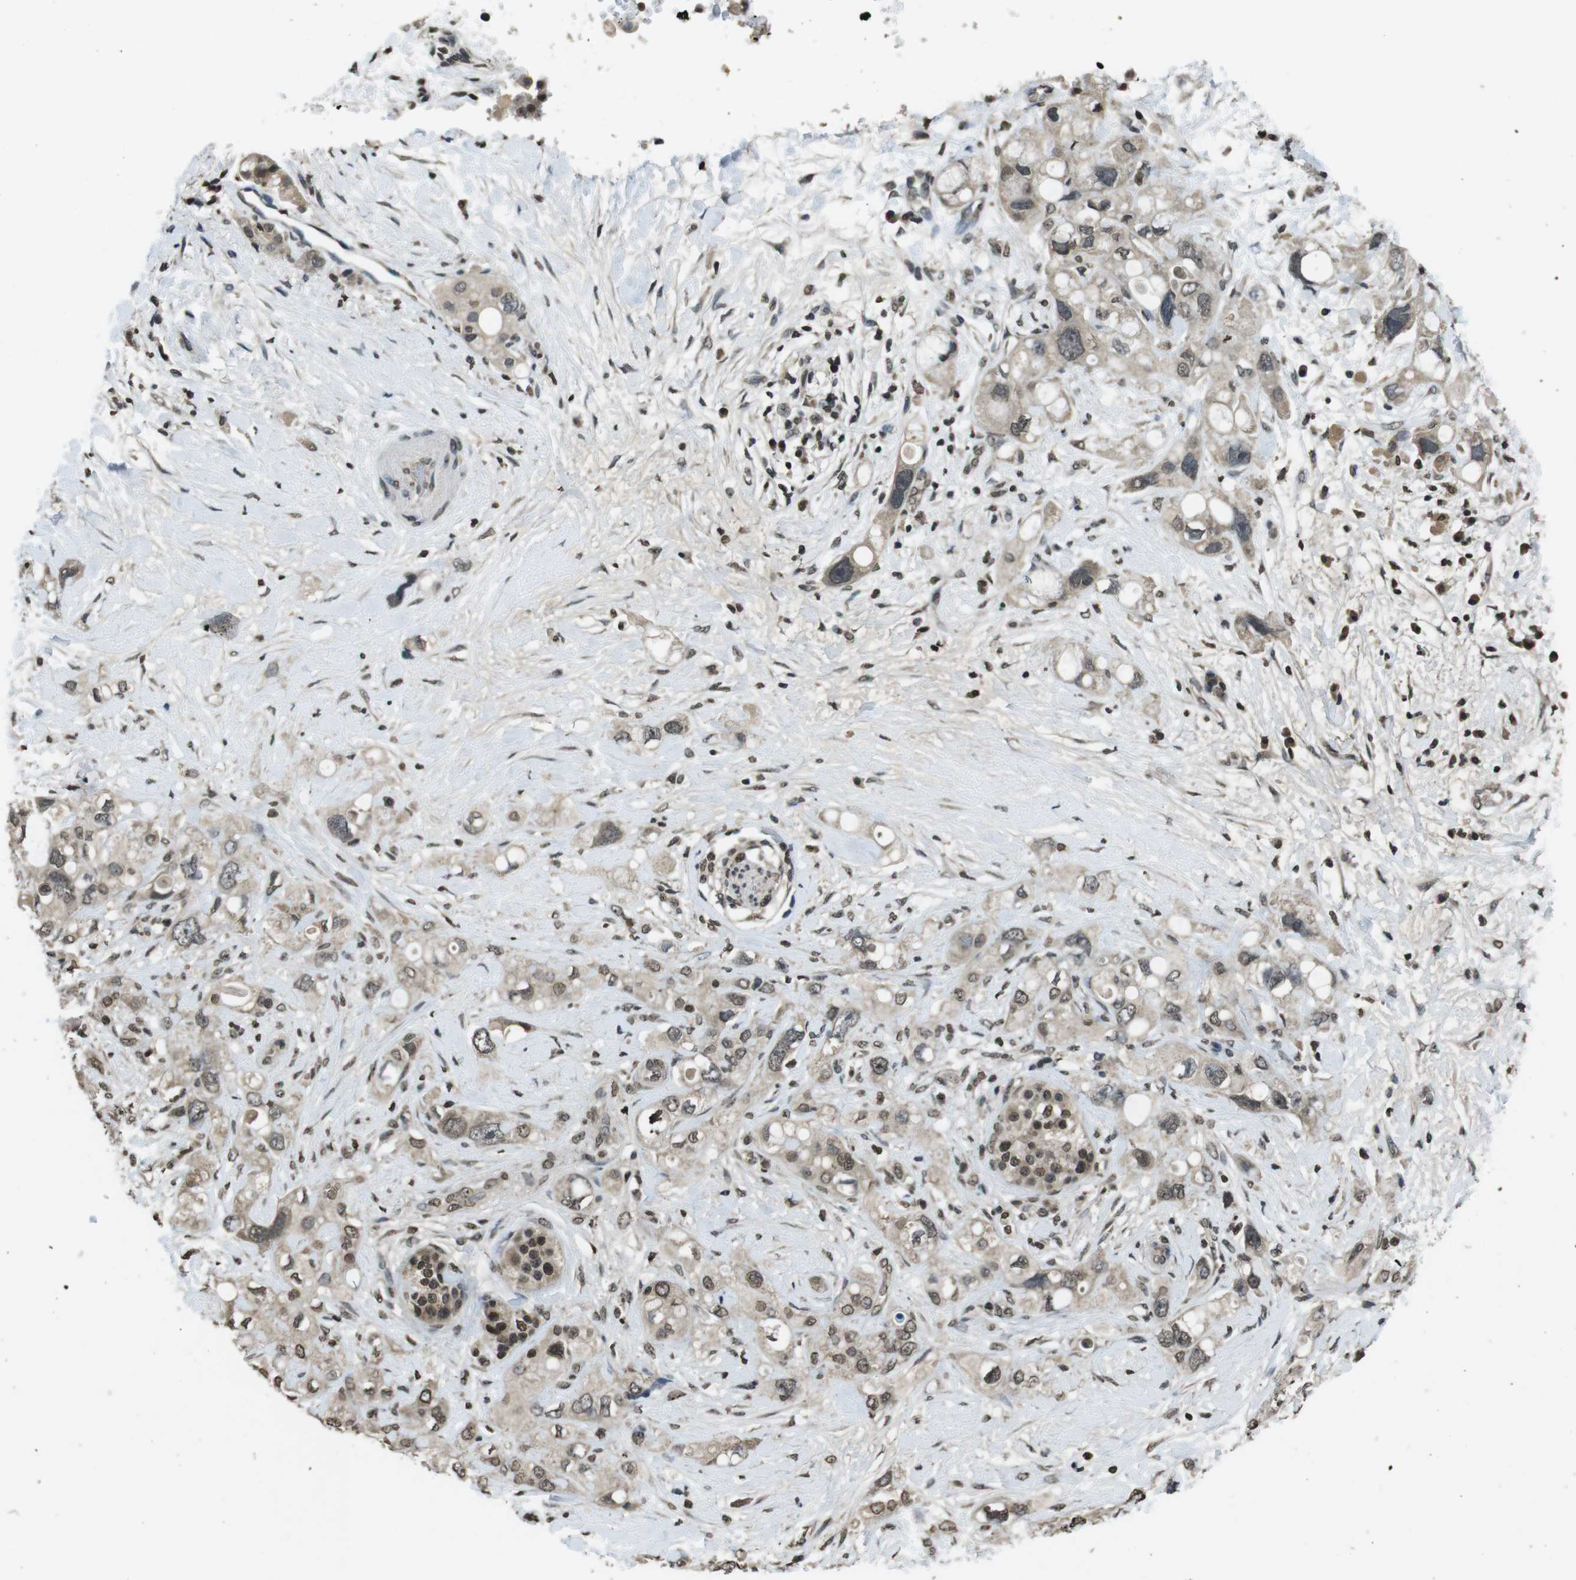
{"staining": {"intensity": "weak", "quantity": "25%-75%", "location": "nuclear"}, "tissue": "pancreatic cancer", "cell_type": "Tumor cells", "image_type": "cancer", "snomed": [{"axis": "morphology", "description": "Adenocarcinoma, NOS"}, {"axis": "topography", "description": "Pancreas"}], "caption": "Human pancreatic adenocarcinoma stained for a protein (brown) shows weak nuclear positive expression in about 25%-75% of tumor cells.", "gene": "MAF", "patient": {"sex": "female", "age": 56}}